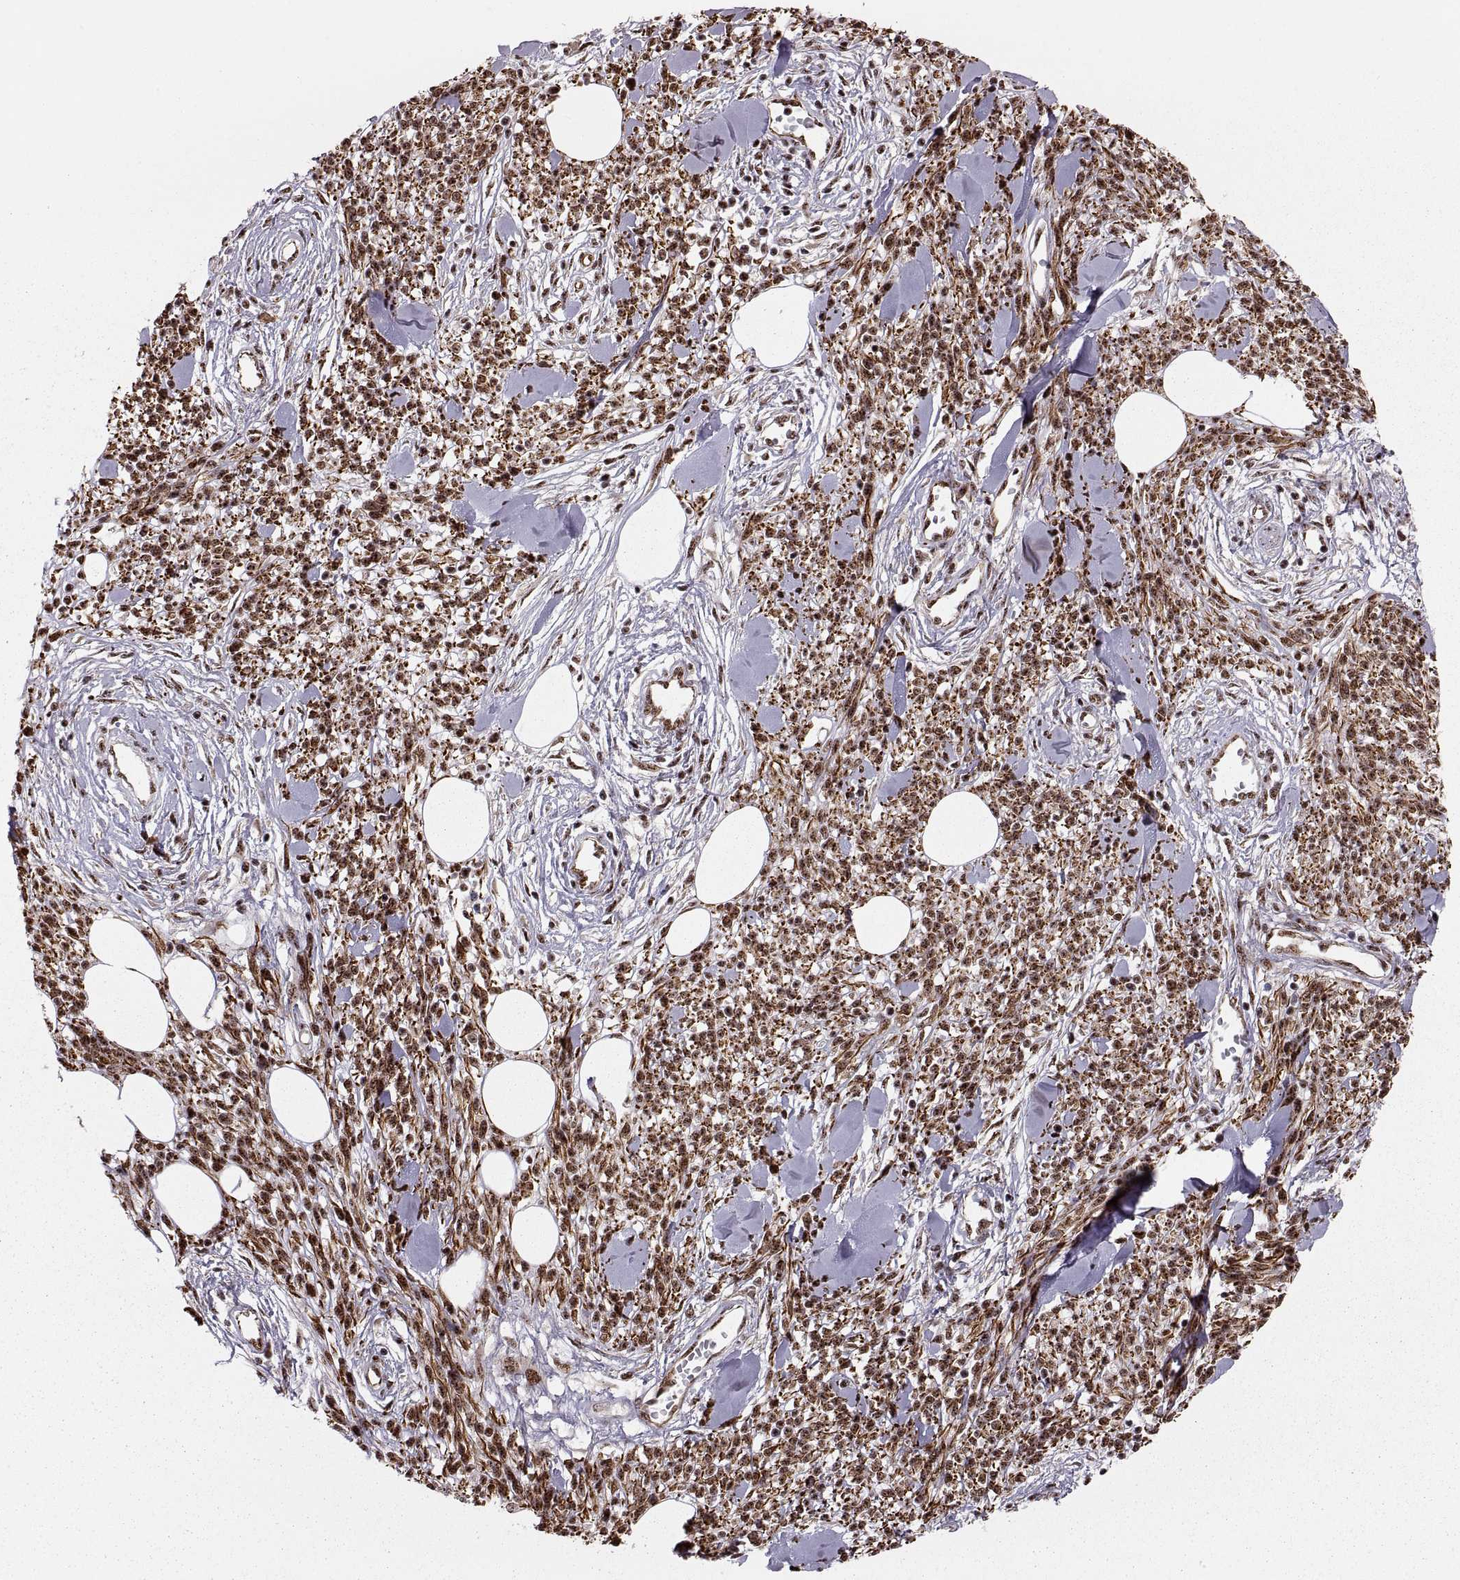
{"staining": {"intensity": "moderate", "quantity": ">75%", "location": "nuclear"}, "tissue": "melanoma", "cell_type": "Tumor cells", "image_type": "cancer", "snomed": [{"axis": "morphology", "description": "Malignant melanoma, NOS"}, {"axis": "topography", "description": "Skin"}, {"axis": "topography", "description": "Skin of trunk"}], "caption": "Melanoma was stained to show a protein in brown. There is medium levels of moderate nuclear positivity in about >75% of tumor cells.", "gene": "ZCCHC17", "patient": {"sex": "male", "age": 74}}